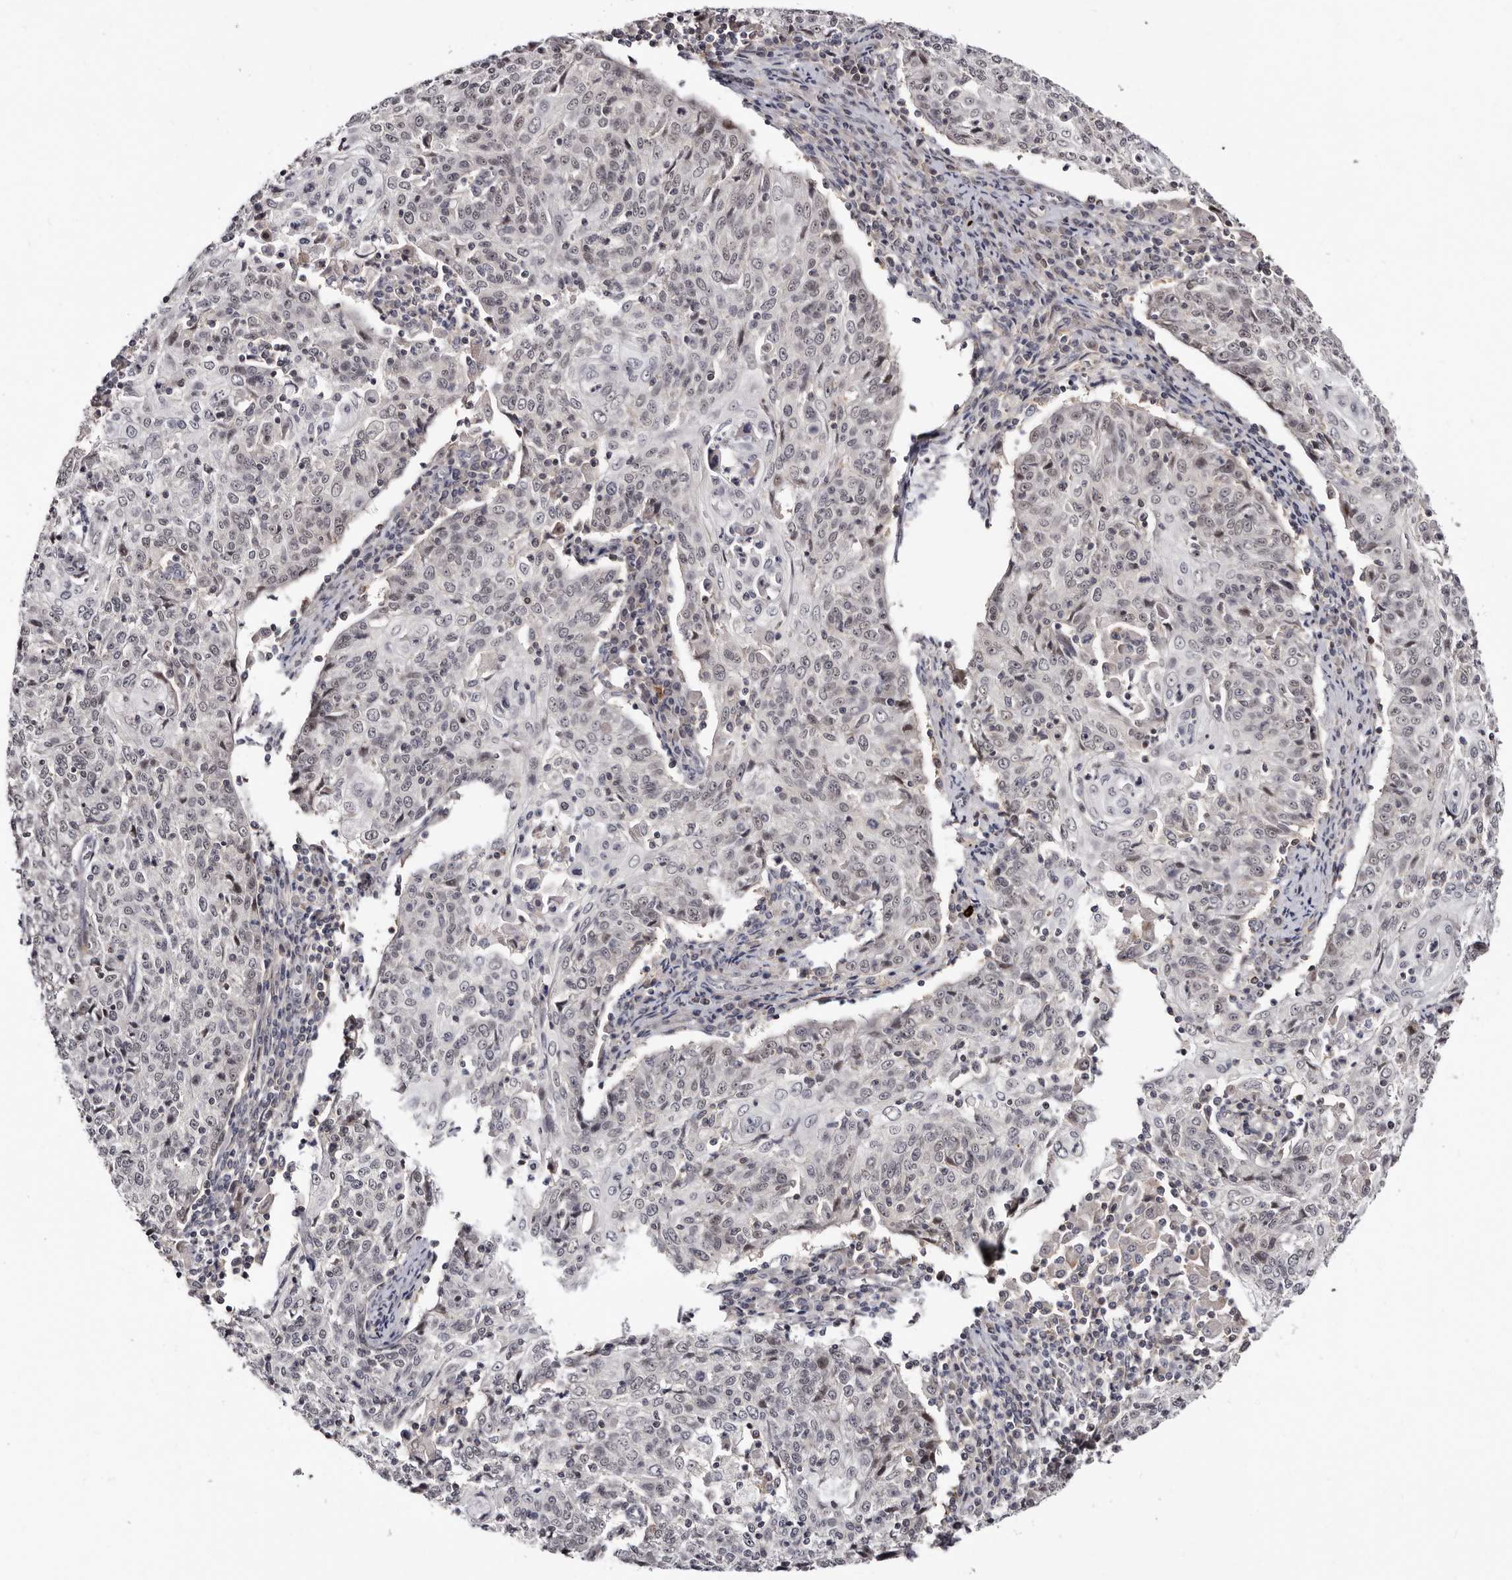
{"staining": {"intensity": "weak", "quantity": "<25%", "location": "nuclear"}, "tissue": "cervical cancer", "cell_type": "Tumor cells", "image_type": "cancer", "snomed": [{"axis": "morphology", "description": "Squamous cell carcinoma, NOS"}, {"axis": "topography", "description": "Cervix"}], "caption": "This histopathology image is of cervical cancer stained with IHC to label a protein in brown with the nuclei are counter-stained blue. There is no staining in tumor cells. (Brightfield microscopy of DAB (3,3'-diaminobenzidine) immunohistochemistry (IHC) at high magnification).", "gene": "PHF20L1", "patient": {"sex": "female", "age": 48}}